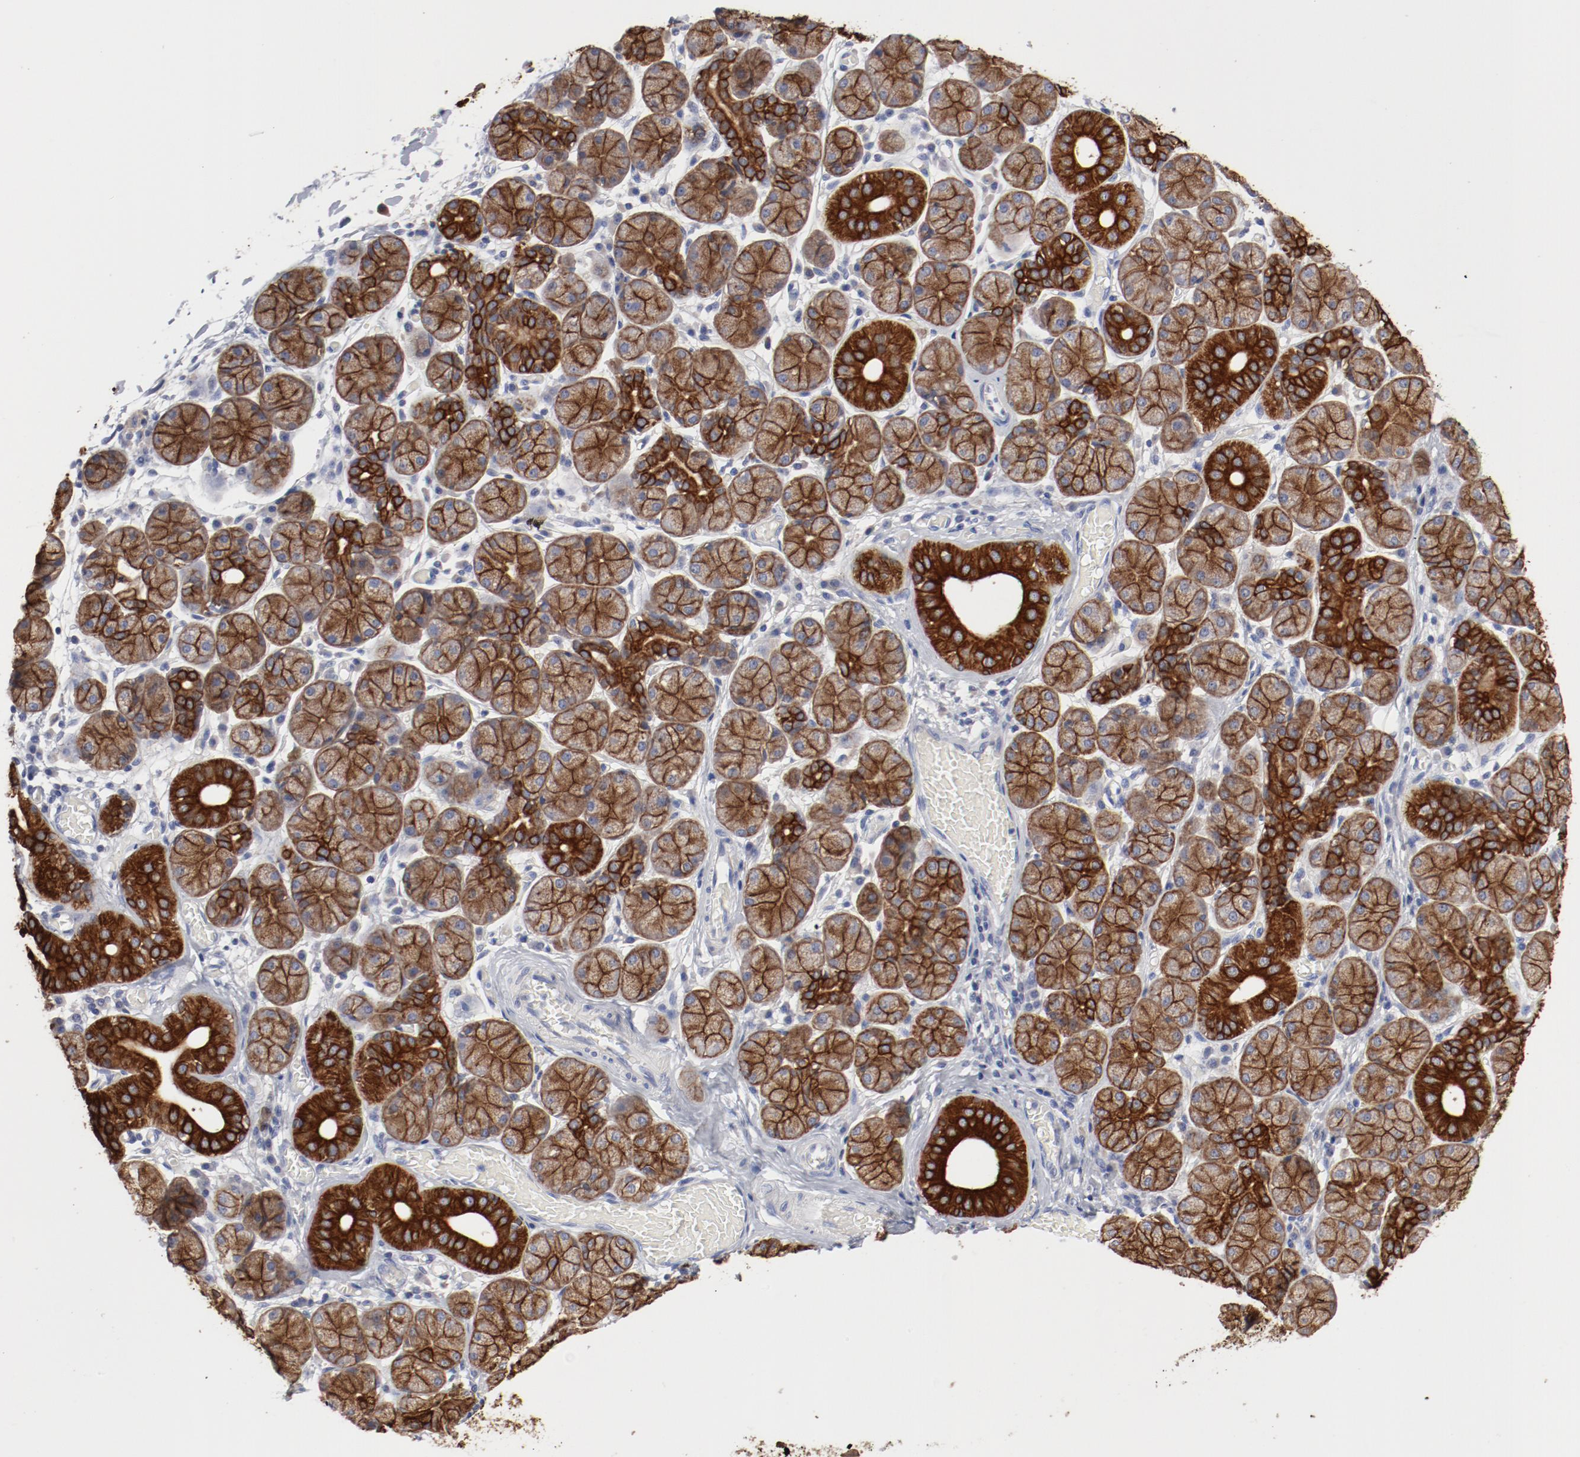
{"staining": {"intensity": "moderate", "quantity": ">75%", "location": "cytoplasmic/membranous"}, "tissue": "salivary gland", "cell_type": "Glandular cells", "image_type": "normal", "snomed": [{"axis": "morphology", "description": "Normal tissue, NOS"}, {"axis": "topography", "description": "Salivary gland"}], "caption": "Glandular cells show moderate cytoplasmic/membranous expression in approximately >75% of cells in benign salivary gland. (brown staining indicates protein expression, while blue staining denotes nuclei).", "gene": "TSPAN6", "patient": {"sex": "female", "age": 24}}